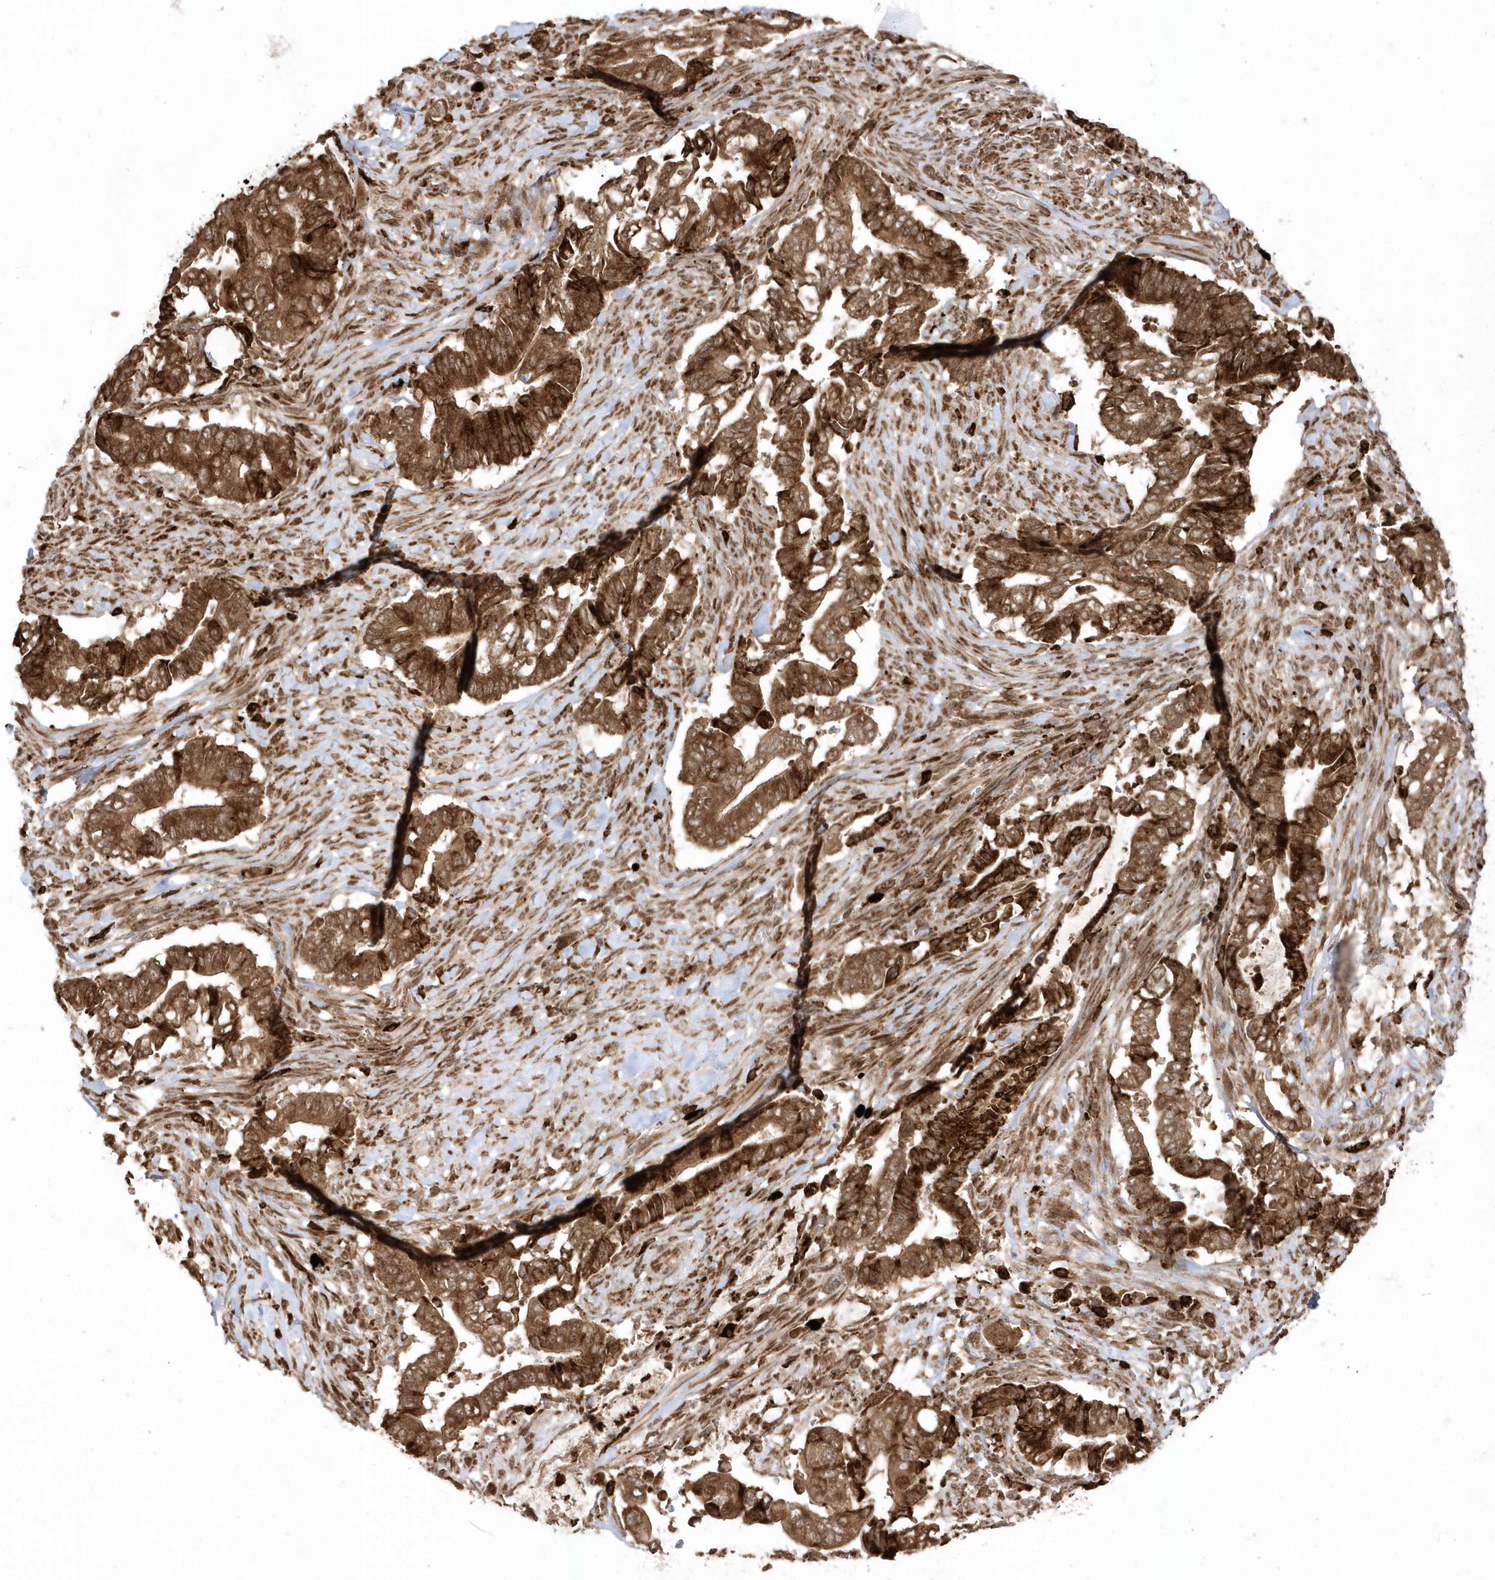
{"staining": {"intensity": "strong", "quantity": ">75%", "location": "cytoplasmic/membranous,nuclear"}, "tissue": "pancreatic cancer", "cell_type": "Tumor cells", "image_type": "cancer", "snomed": [{"axis": "morphology", "description": "Adenocarcinoma, NOS"}, {"axis": "topography", "description": "Pancreas"}], "caption": "A brown stain labels strong cytoplasmic/membranous and nuclear staining of a protein in human pancreatic adenocarcinoma tumor cells.", "gene": "EPC2", "patient": {"sex": "male", "age": 68}}